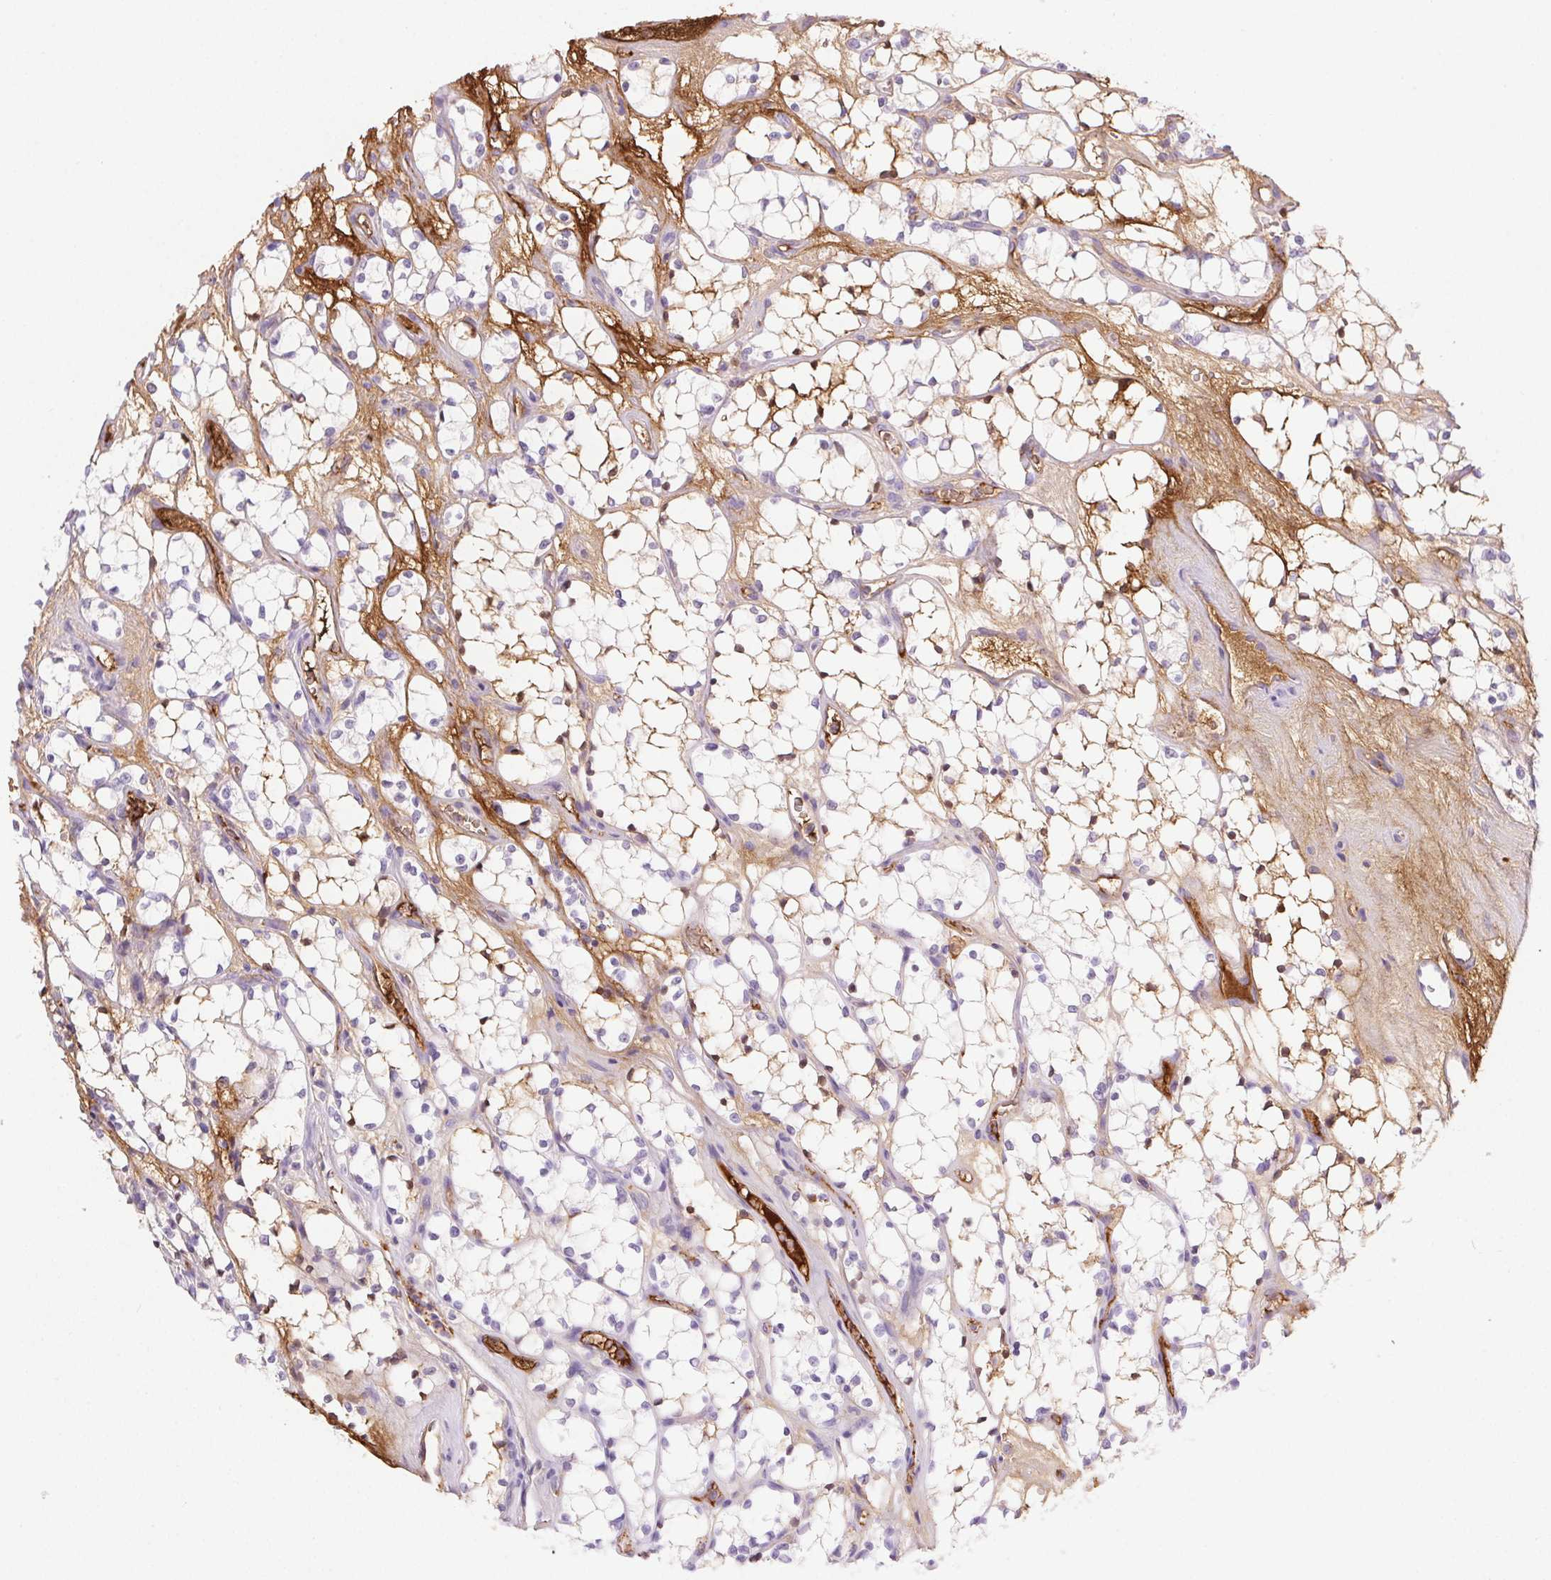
{"staining": {"intensity": "negative", "quantity": "none", "location": "none"}, "tissue": "renal cancer", "cell_type": "Tumor cells", "image_type": "cancer", "snomed": [{"axis": "morphology", "description": "Adenocarcinoma, NOS"}, {"axis": "topography", "description": "Kidney"}], "caption": "Immunohistochemistry (IHC) of human renal cancer displays no staining in tumor cells.", "gene": "FGA", "patient": {"sex": "female", "age": 69}}